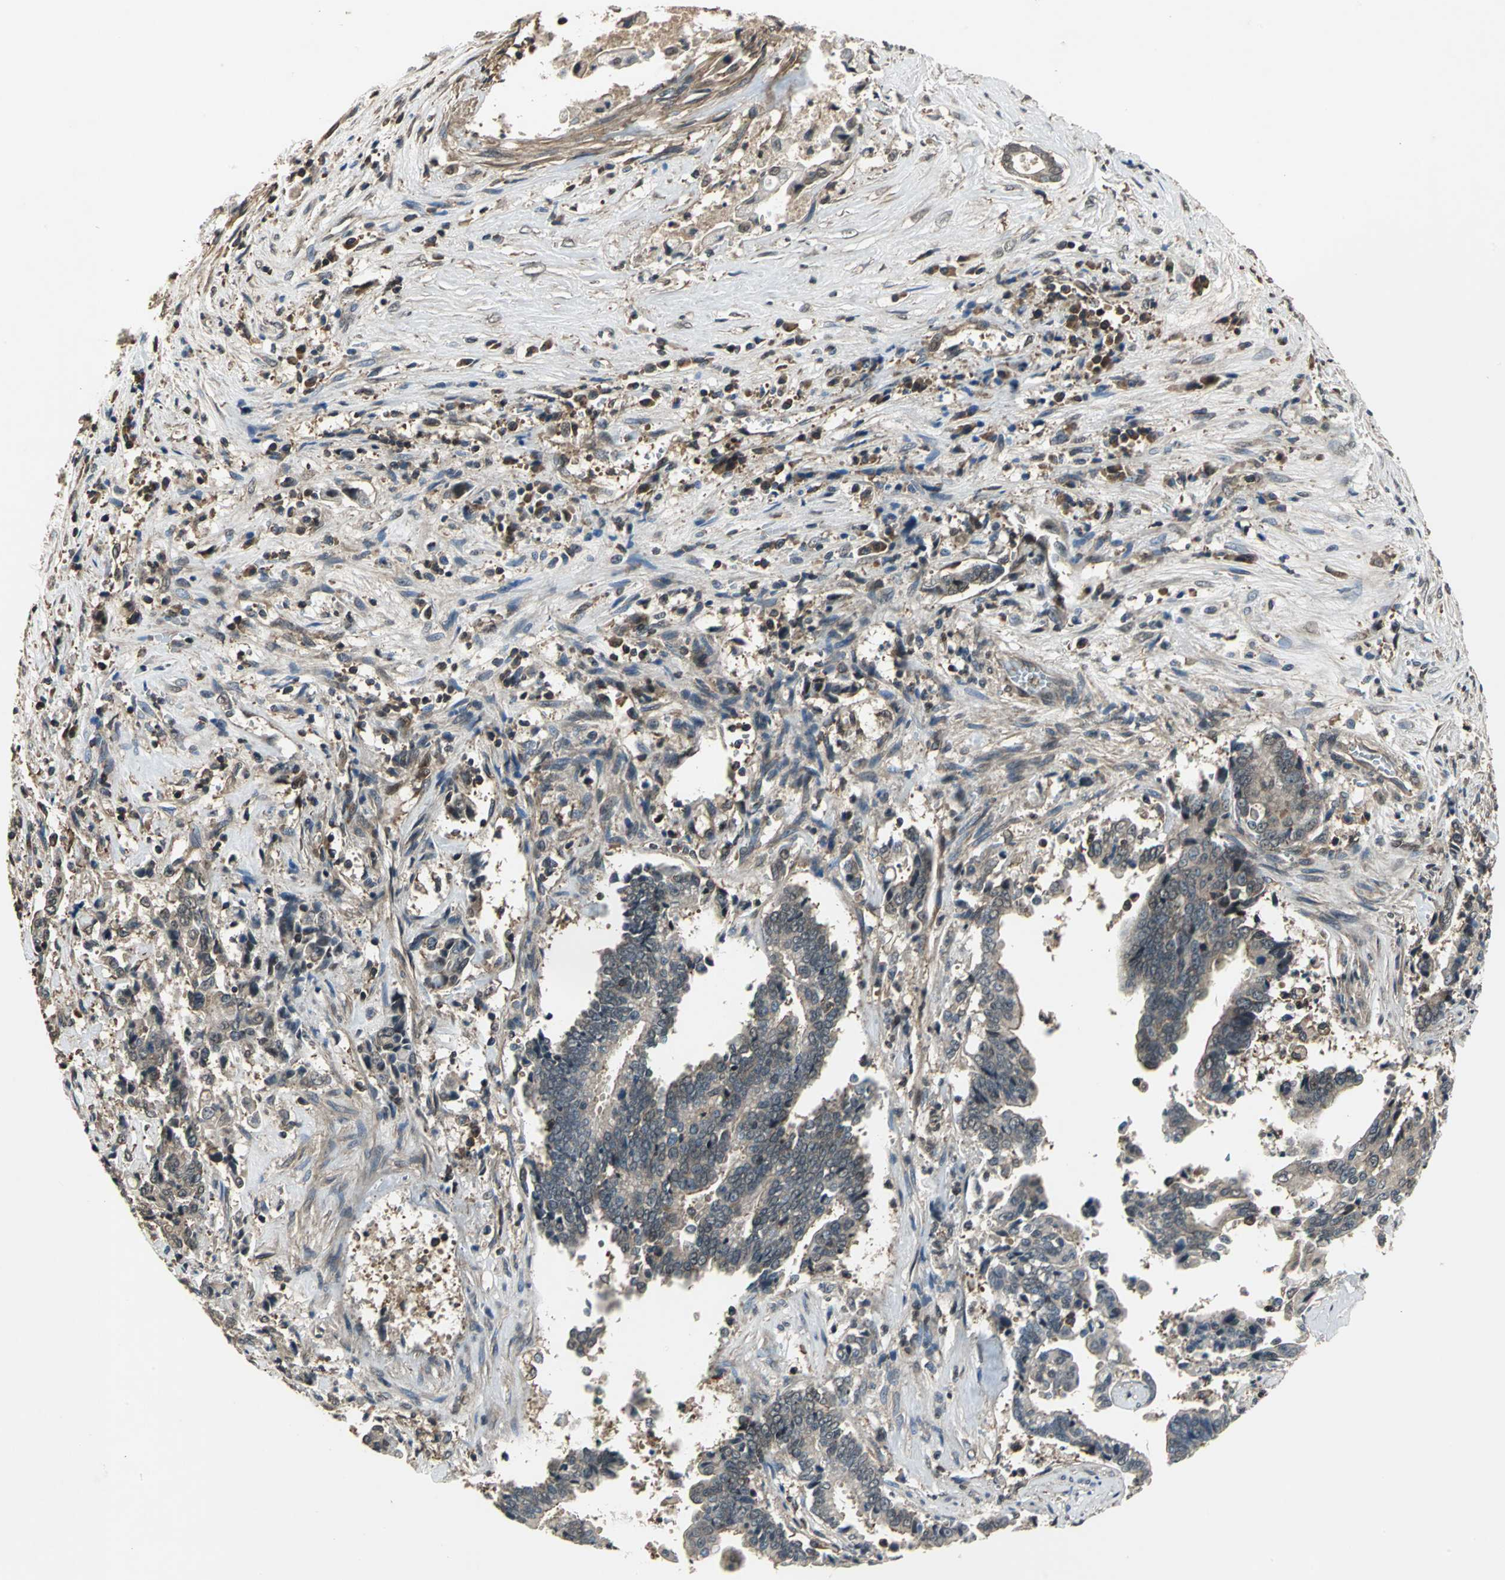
{"staining": {"intensity": "negative", "quantity": "none", "location": "none"}, "tissue": "liver cancer", "cell_type": "Tumor cells", "image_type": "cancer", "snomed": [{"axis": "morphology", "description": "Cholangiocarcinoma"}, {"axis": "topography", "description": "Liver"}], "caption": "Protein analysis of liver cholangiocarcinoma reveals no significant expression in tumor cells.", "gene": "EIF2B2", "patient": {"sex": "male", "age": 57}}